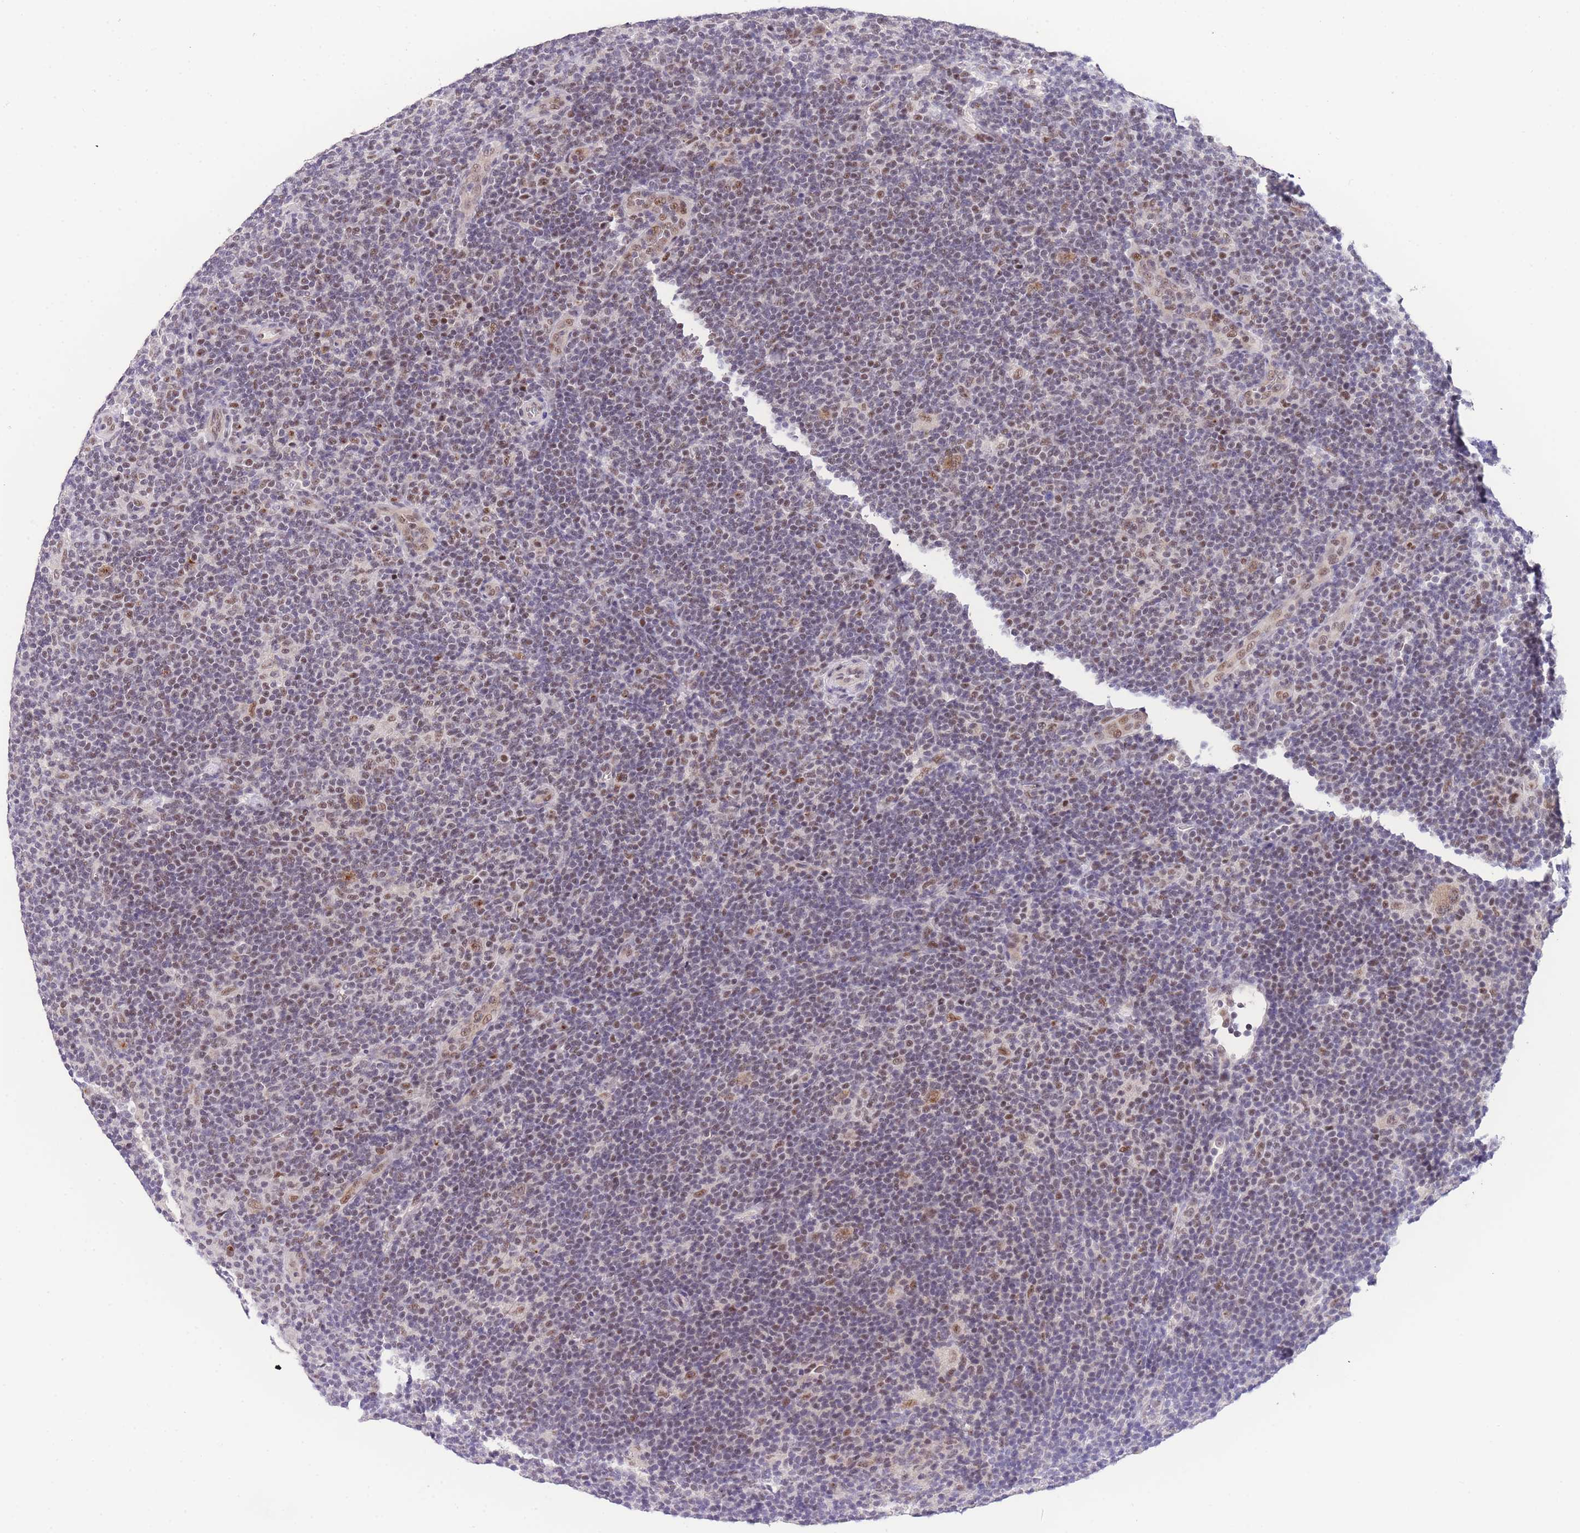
{"staining": {"intensity": "moderate", "quantity": ">75%", "location": "nuclear"}, "tissue": "lymphoma", "cell_type": "Tumor cells", "image_type": "cancer", "snomed": [{"axis": "morphology", "description": "Hodgkin's disease, NOS"}, {"axis": "topography", "description": "Lymph node"}], "caption": "Lymphoma stained with a protein marker displays moderate staining in tumor cells.", "gene": "SLC35F2", "patient": {"sex": "female", "age": 57}}